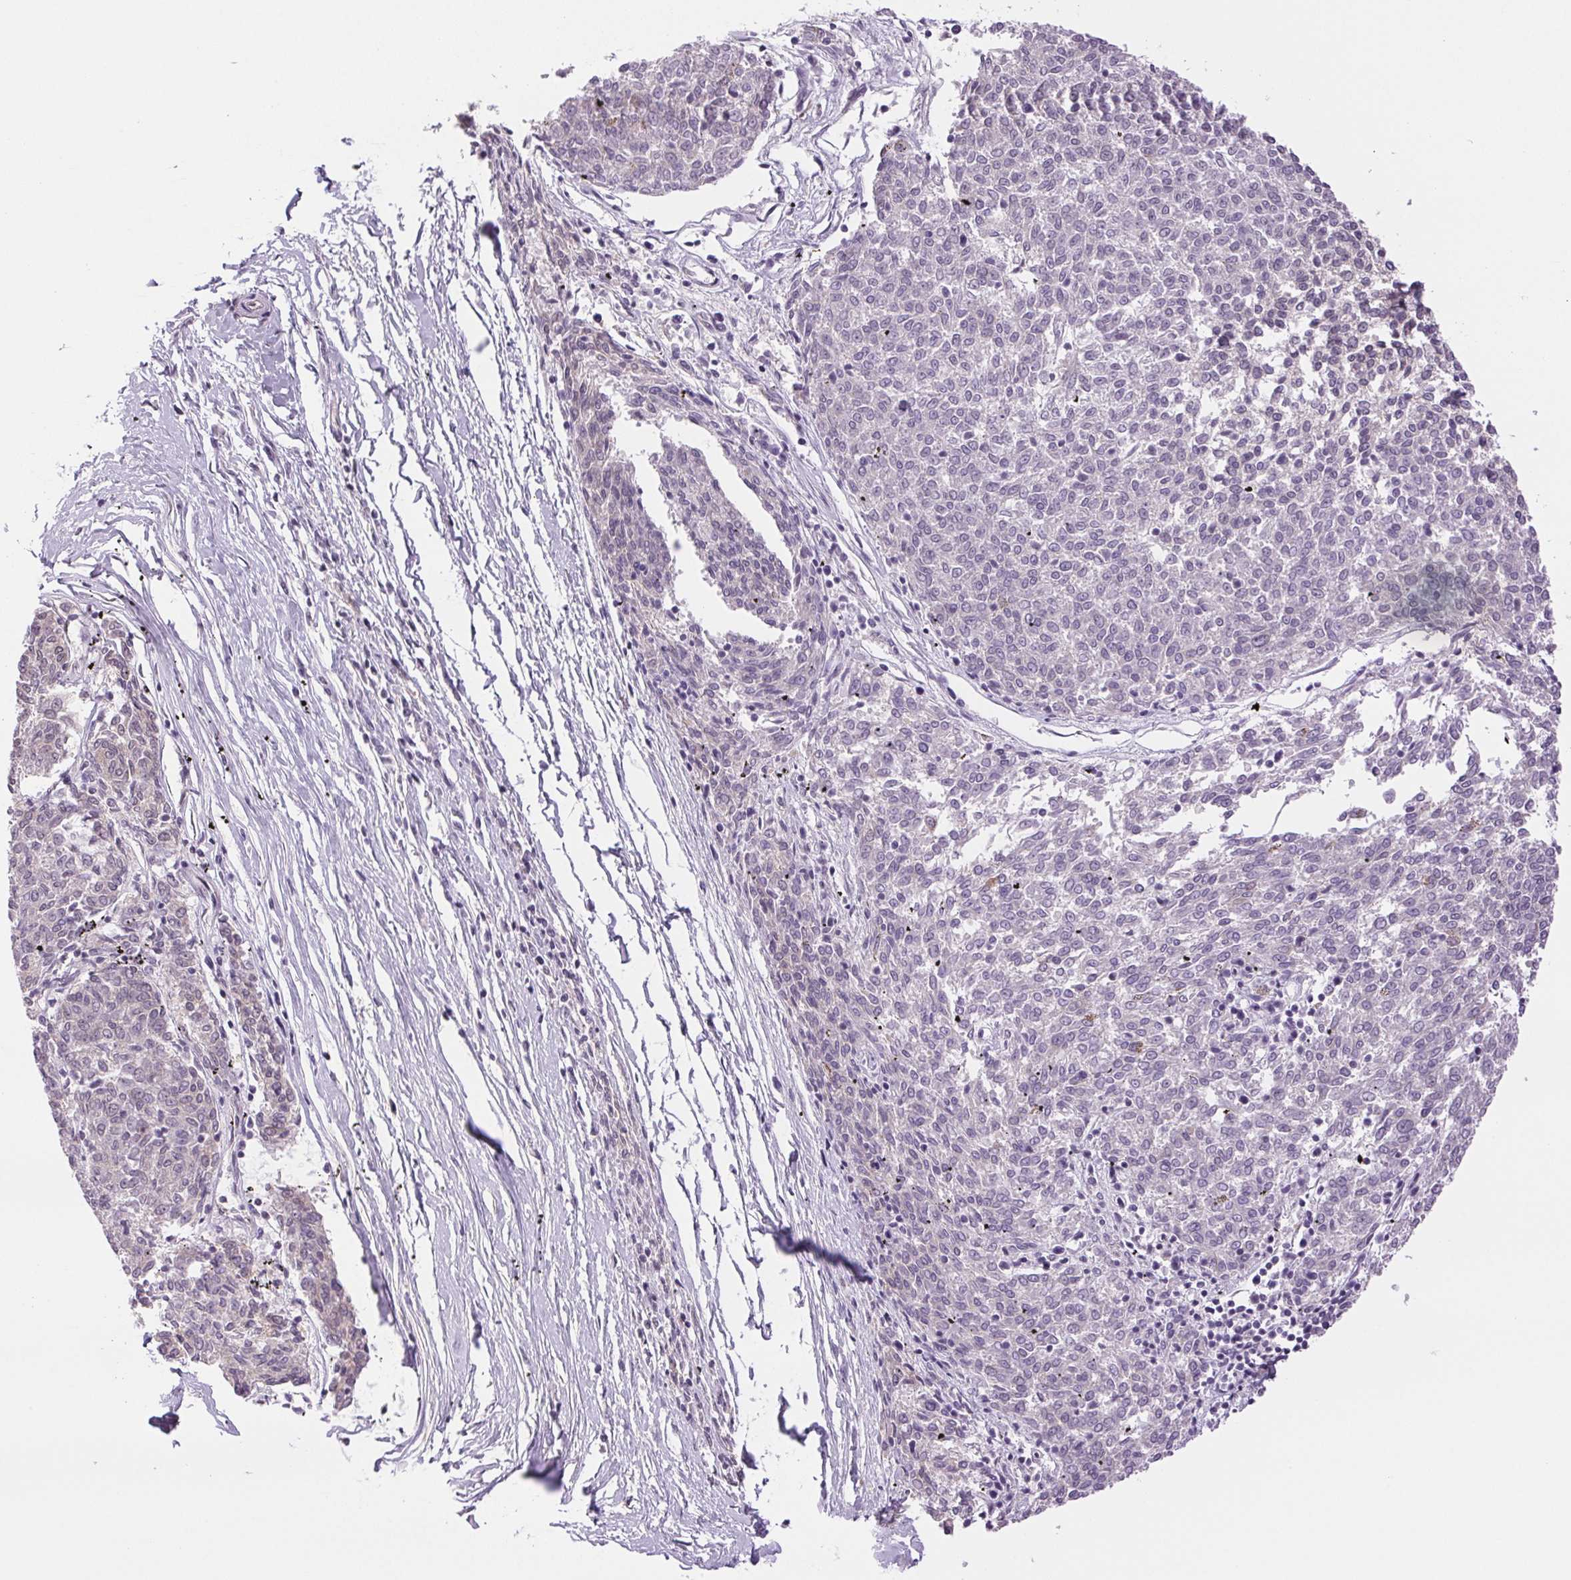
{"staining": {"intensity": "weak", "quantity": "<25%", "location": "nuclear"}, "tissue": "melanoma", "cell_type": "Tumor cells", "image_type": "cancer", "snomed": [{"axis": "morphology", "description": "Malignant melanoma, NOS"}, {"axis": "topography", "description": "Skin"}], "caption": "Tumor cells show no significant expression in melanoma.", "gene": "RPRD1B", "patient": {"sex": "female", "age": 72}}